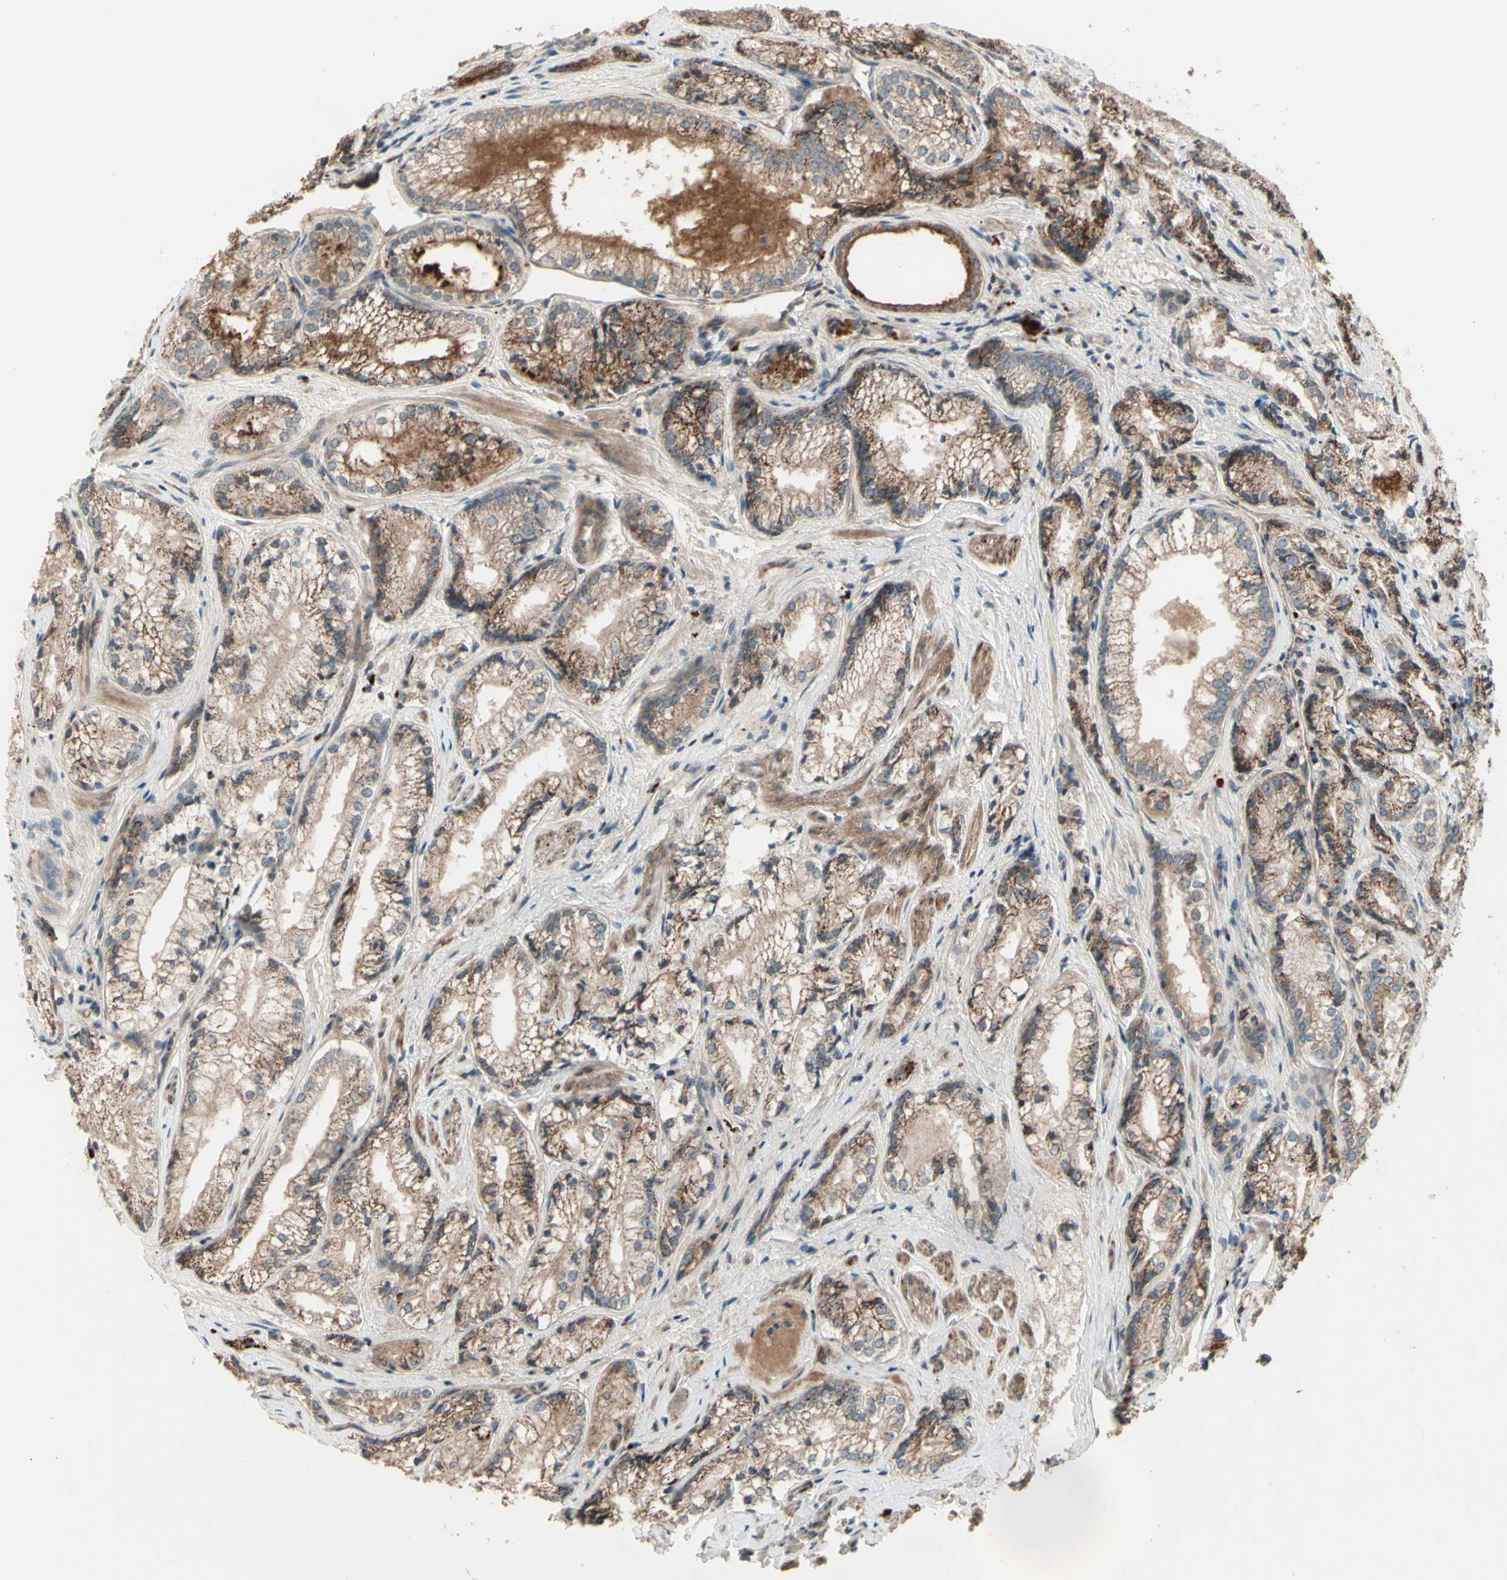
{"staining": {"intensity": "moderate", "quantity": ">75%", "location": "cytoplasmic/membranous"}, "tissue": "prostate cancer", "cell_type": "Tumor cells", "image_type": "cancer", "snomed": [{"axis": "morphology", "description": "Adenocarcinoma, Low grade"}, {"axis": "topography", "description": "Prostate"}], "caption": "A medium amount of moderate cytoplasmic/membranous staining is appreciated in about >75% of tumor cells in prostate adenocarcinoma (low-grade) tissue. Immunohistochemistry (ihc) stains the protein in brown and the nuclei are stained blue.", "gene": "OSTM1", "patient": {"sex": "male", "age": 60}}